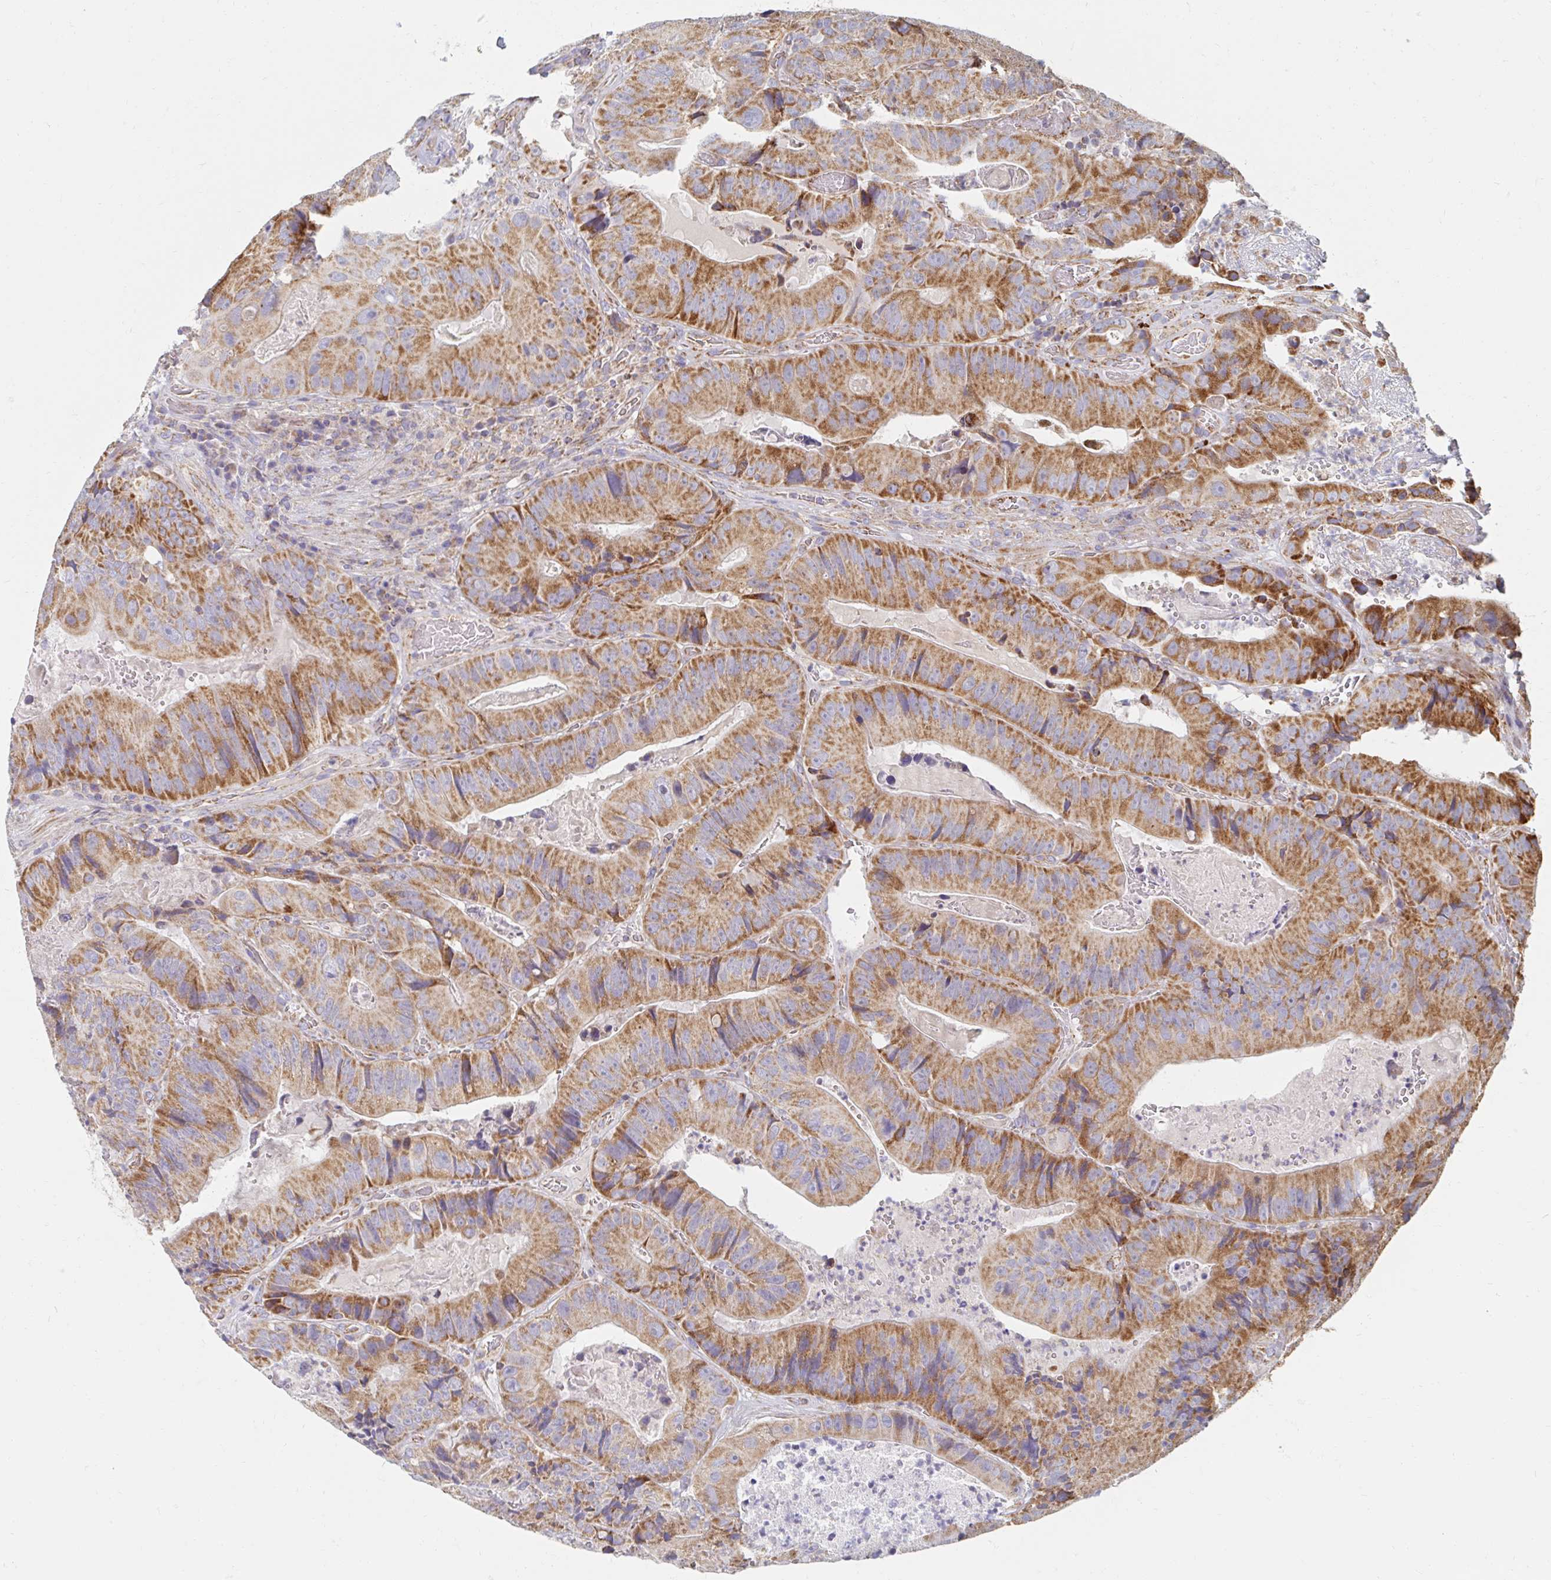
{"staining": {"intensity": "moderate", "quantity": ">75%", "location": "cytoplasmic/membranous"}, "tissue": "colorectal cancer", "cell_type": "Tumor cells", "image_type": "cancer", "snomed": [{"axis": "morphology", "description": "Adenocarcinoma, NOS"}, {"axis": "topography", "description": "Colon"}], "caption": "This histopathology image exhibits colorectal adenocarcinoma stained with IHC to label a protein in brown. The cytoplasmic/membranous of tumor cells show moderate positivity for the protein. Nuclei are counter-stained blue.", "gene": "MAVS", "patient": {"sex": "female", "age": 86}}